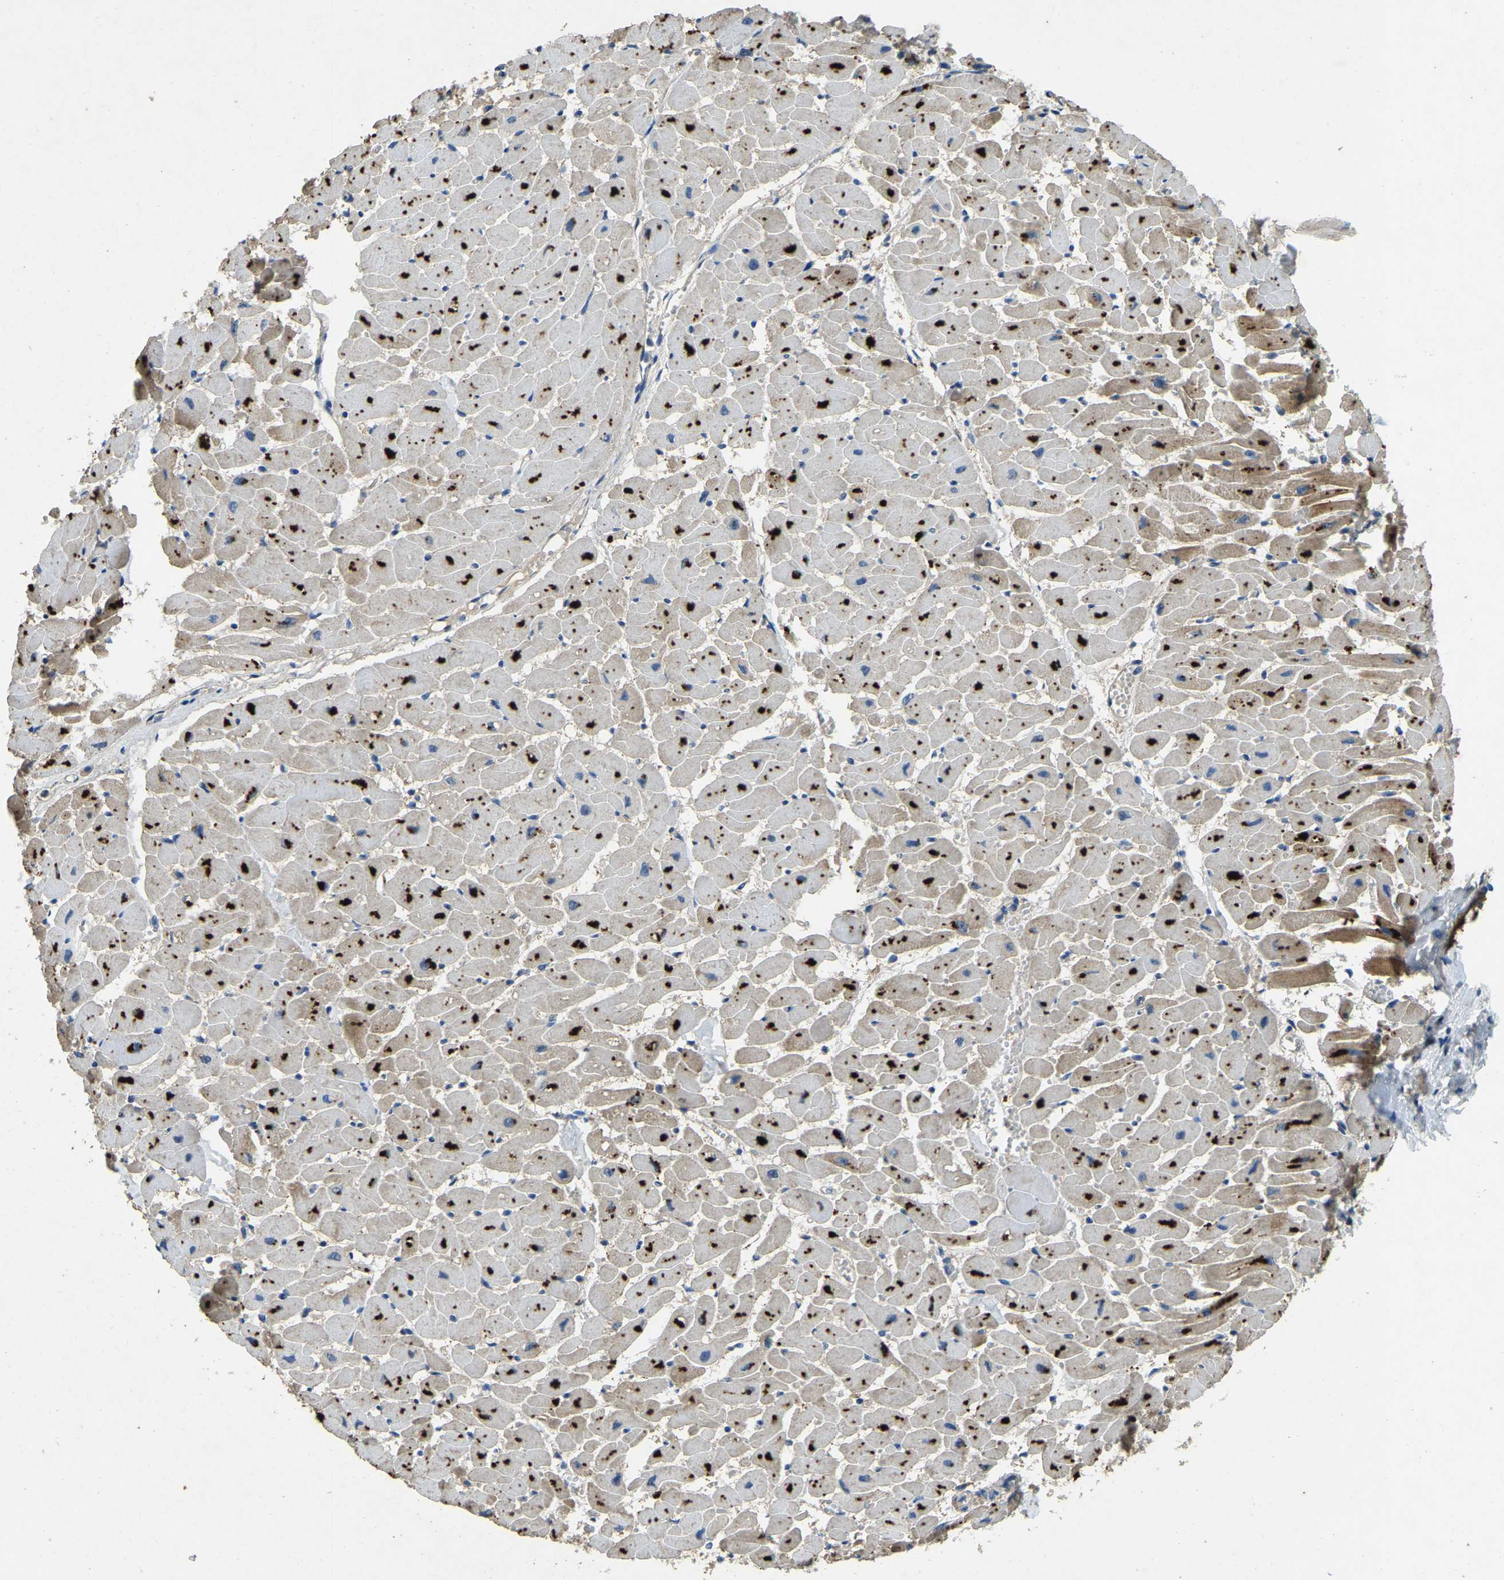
{"staining": {"intensity": "strong", "quantity": "25%-75%", "location": "cytoplasmic/membranous"}, "tissue": "heart muscle", "cell_type": "Cardiomyocytes", "image_type": "normal", "snomed": [{"axis": "morphology", "description": "Normal tissue, NOS"}, {"axis": "topography", "description": "Heart"}], "caption": "Immunohistochemistry (IHC) photomicrograph of benign heart muscle: human heart muscle stained using immunohistochemistry (IHC) displays high levels of strong protein expression localized specifically in the cytoplasmic/membranous of cardiomyocytes, appearing as a cytoplasmic/membranous brown color.", "gene": "ATP8B1", "patient": {"sex": "female", "age": 19}}